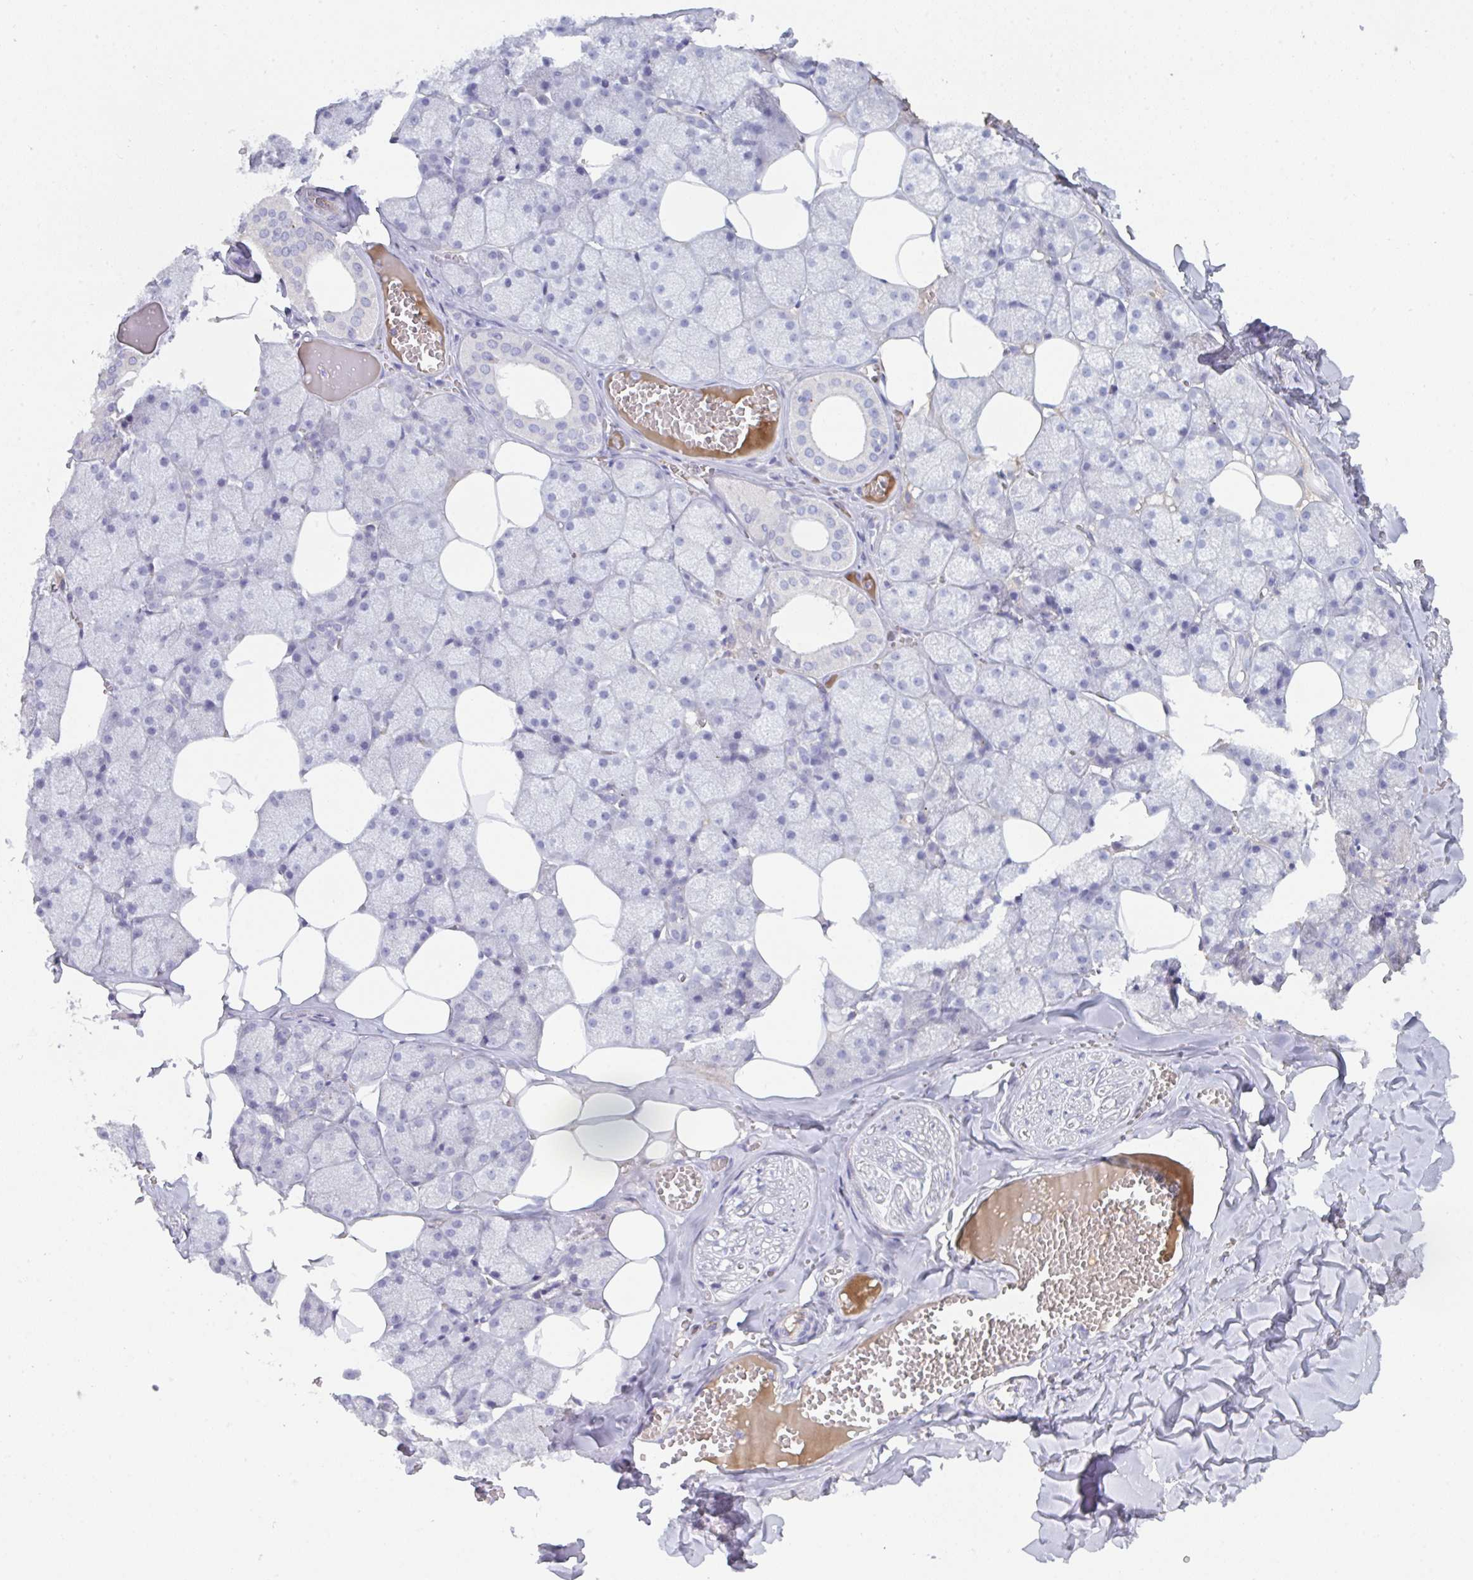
{"staining": {"intensity": "negative", "quantity": "none", "location": "none"}, "tissue": "salivary gland", "cell_type": "Glandular cells", "image_type": "normal", "snomed": [{"axis": "morphology", "description": "Normal tissue, NOS"}, {"axis": "topography", "description": "Salivary gland"}, {"axis": "topography", "description": "Peripheral nerve tissue"}], "caption": "An image of salivary gland stained for a protein exhibits no brown staining in glandular cells. Nuclei are stained in blue.", "gene": "HGFAC", "patient": {"sex": "male", "age": 38}}